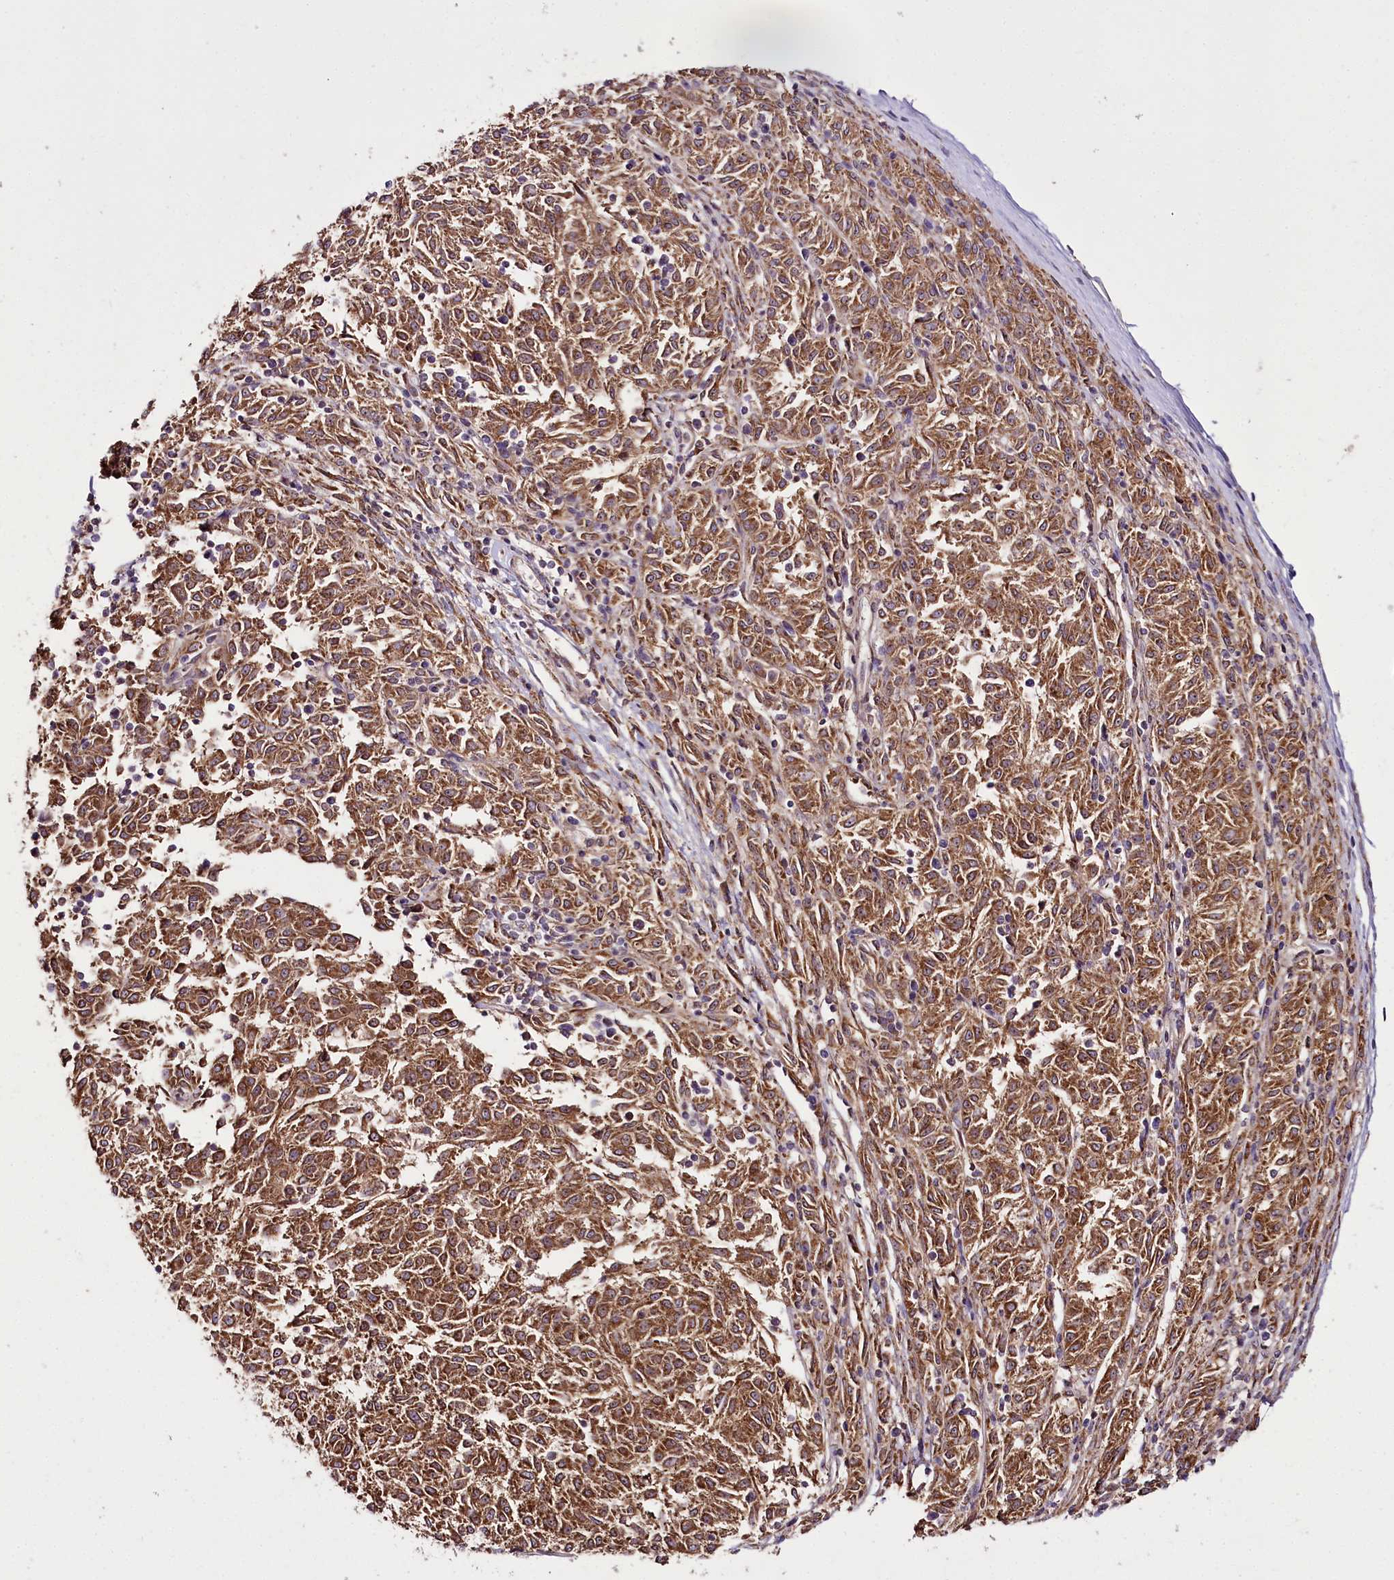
{"staining": {"intensity": "moderate", "quantity": ">75%", "location": "cytoplasmic/membranous"}, "tissue": "melanoma", "cell_type": "Tumor cells", "image_type": "cancer", "snomed": [{"axis": "morphology", "description": "Malignant melanoma, NOS"}, {"axis": "topography", "description": "Skin"}], "caption": "This micrograph displays IHC staining of human melanoma, with medium moderate cytoplasmic/membranous positivity in about >75% of tumor cells.", "gene": "RAB7A", "patient": {"sex": "female", "age": 72}}